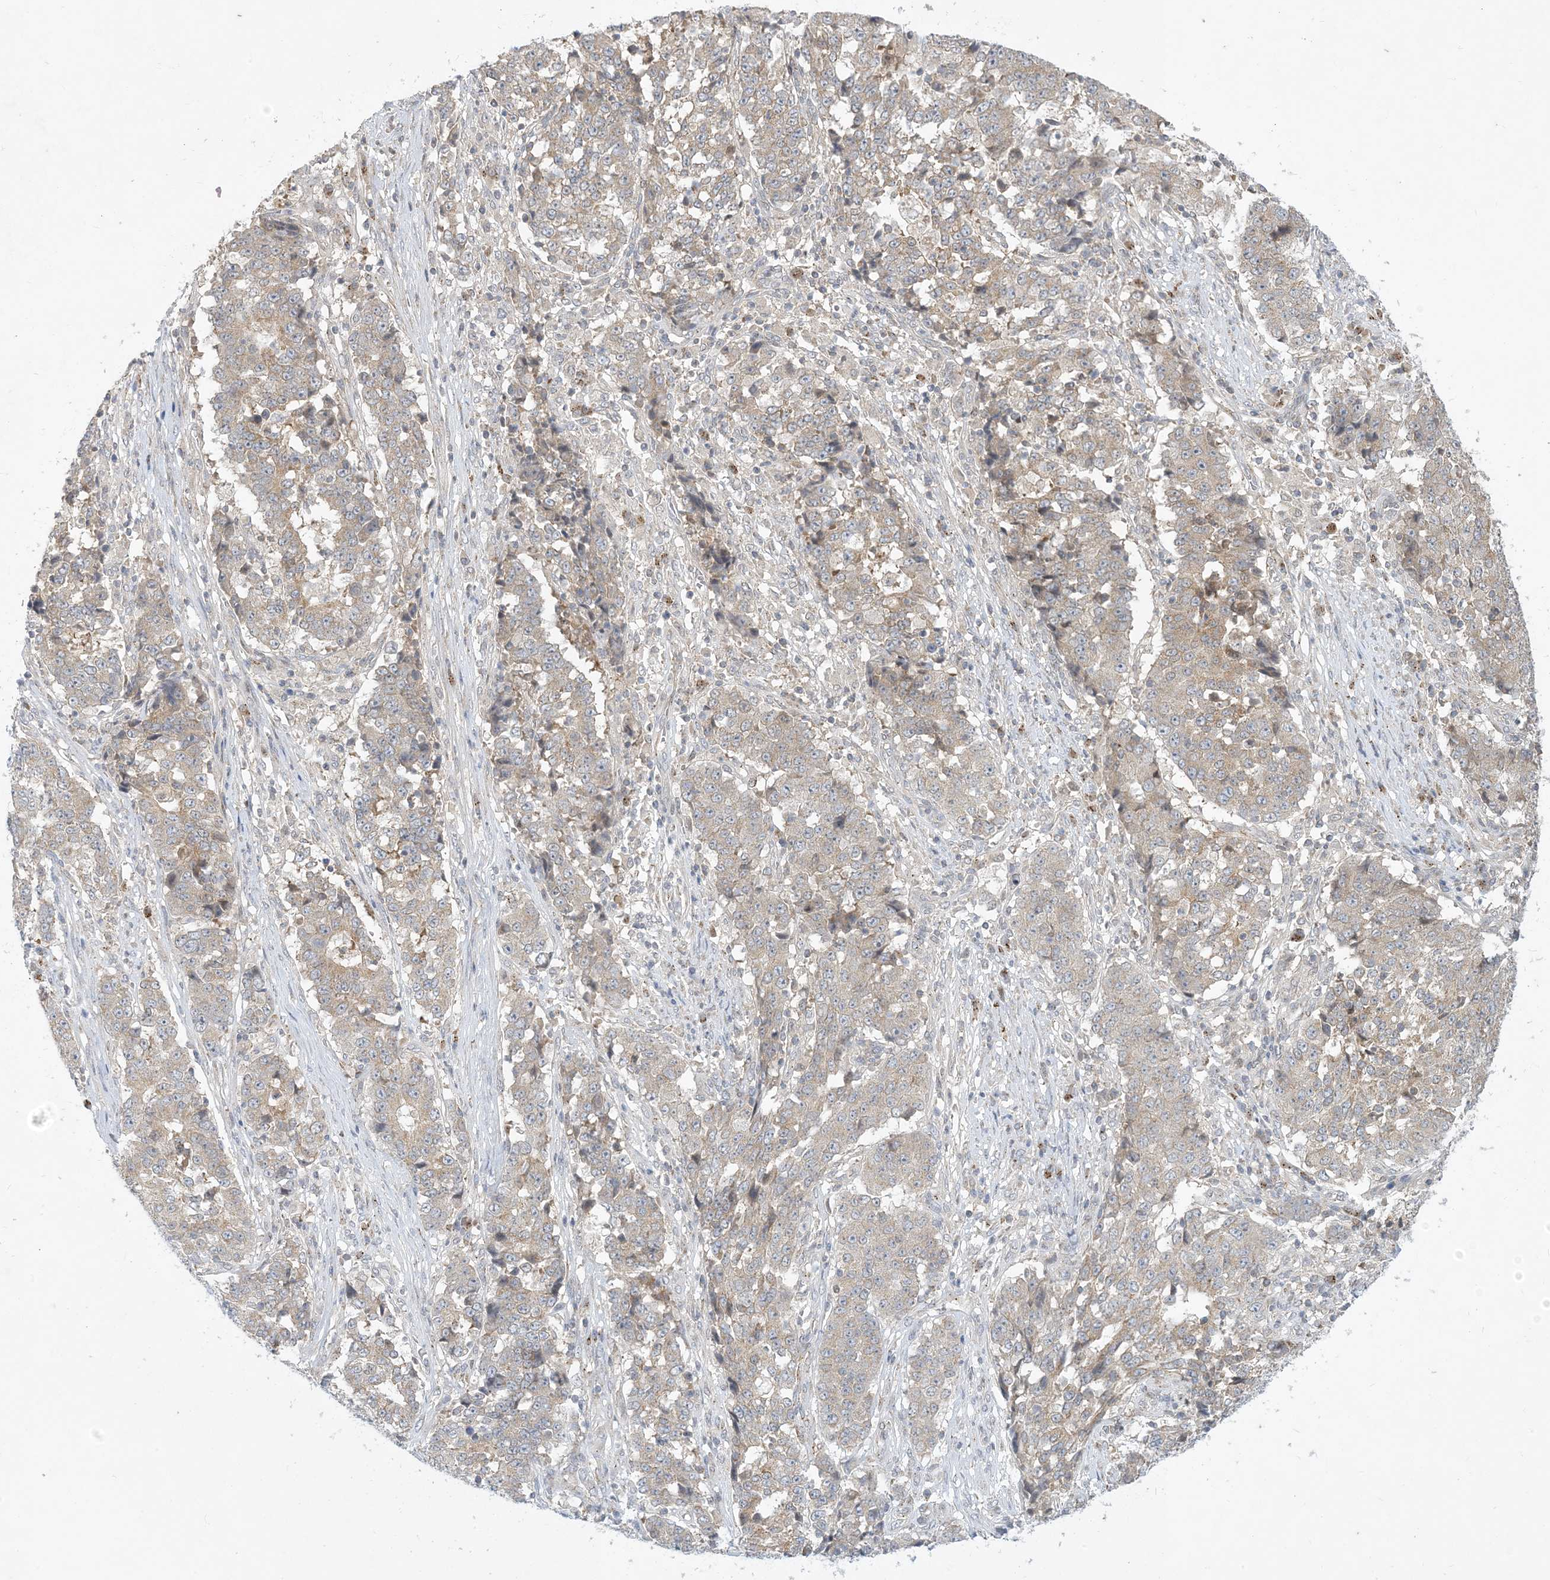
{"staining": {"intensity": "weak", "quantity": ">75%", "location": "cytoplasmic/membranous"}, "tissue": "stomach cancer", "cell_type": "Tumor cells", "image_type": "cancer", "snomed": [{"axis": "morphology", "description": "Adenocarcinoma, NOS"}, {"axis": "topography", "description": "Stomach"}], "caption": "Protein expression analysis of stomach cancer exhibits weak cytoplasmic/membranous expression in approximately >75% of tumor cells. (IHC, brightfield microscopy, high magnification).", "gene": "CCDC14", "patient": {"sex": "male", "age": 59}}